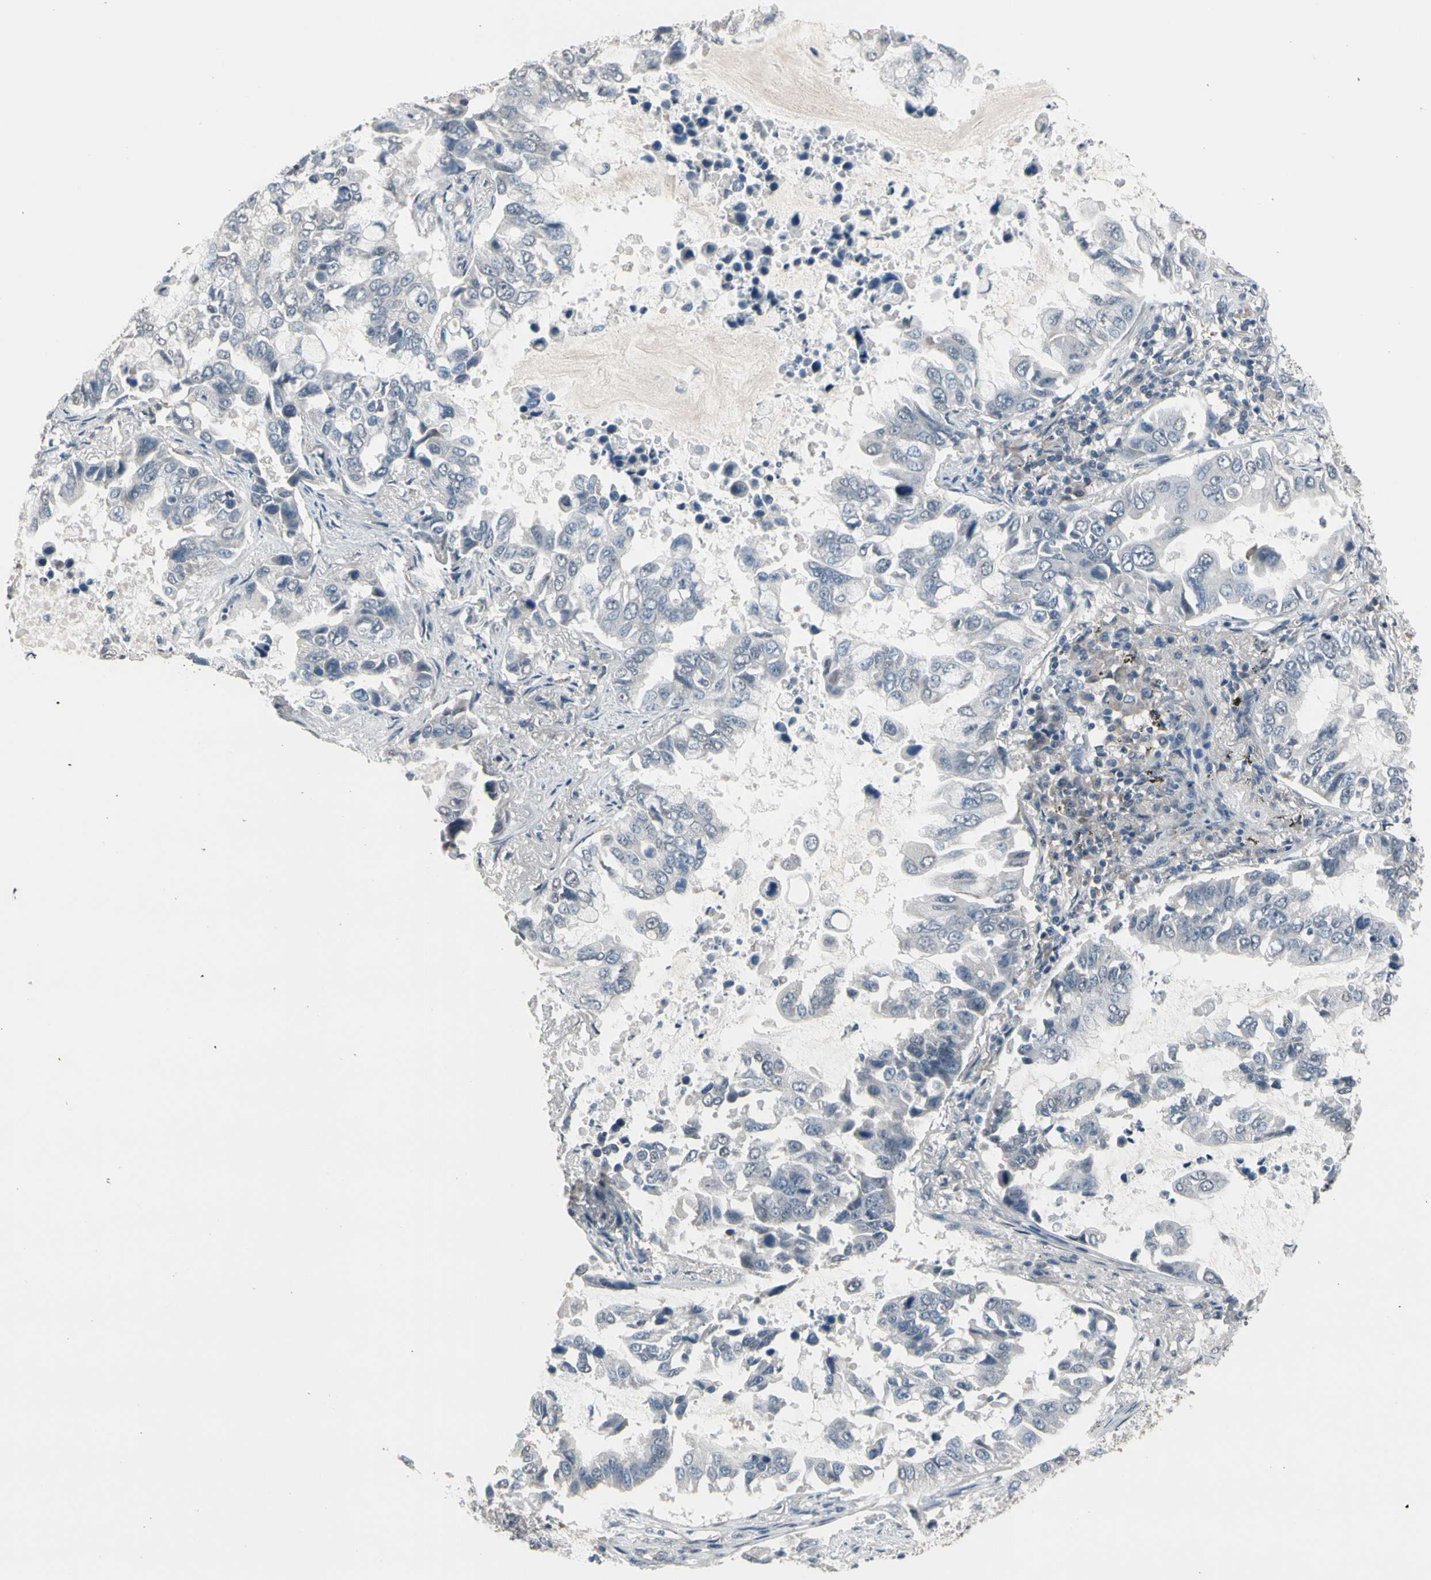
{"staining": {"intensity": "negative", "quantity": "none", "location": "none"}, "tissue": "lung cancer", "cell_type": "Tumor cells", "image_type": "cancer", "snomed": [{"axis": "morphology", "description": "Adenocarcinoma, NOS"}, {"axis": "topography", "description": "Lung"}], "caption": "There is no significant positivity in tumor cells of lung adenocarcinoma.", "gene": "SV2A", "patient": {"sex": "male", "age": 64}}